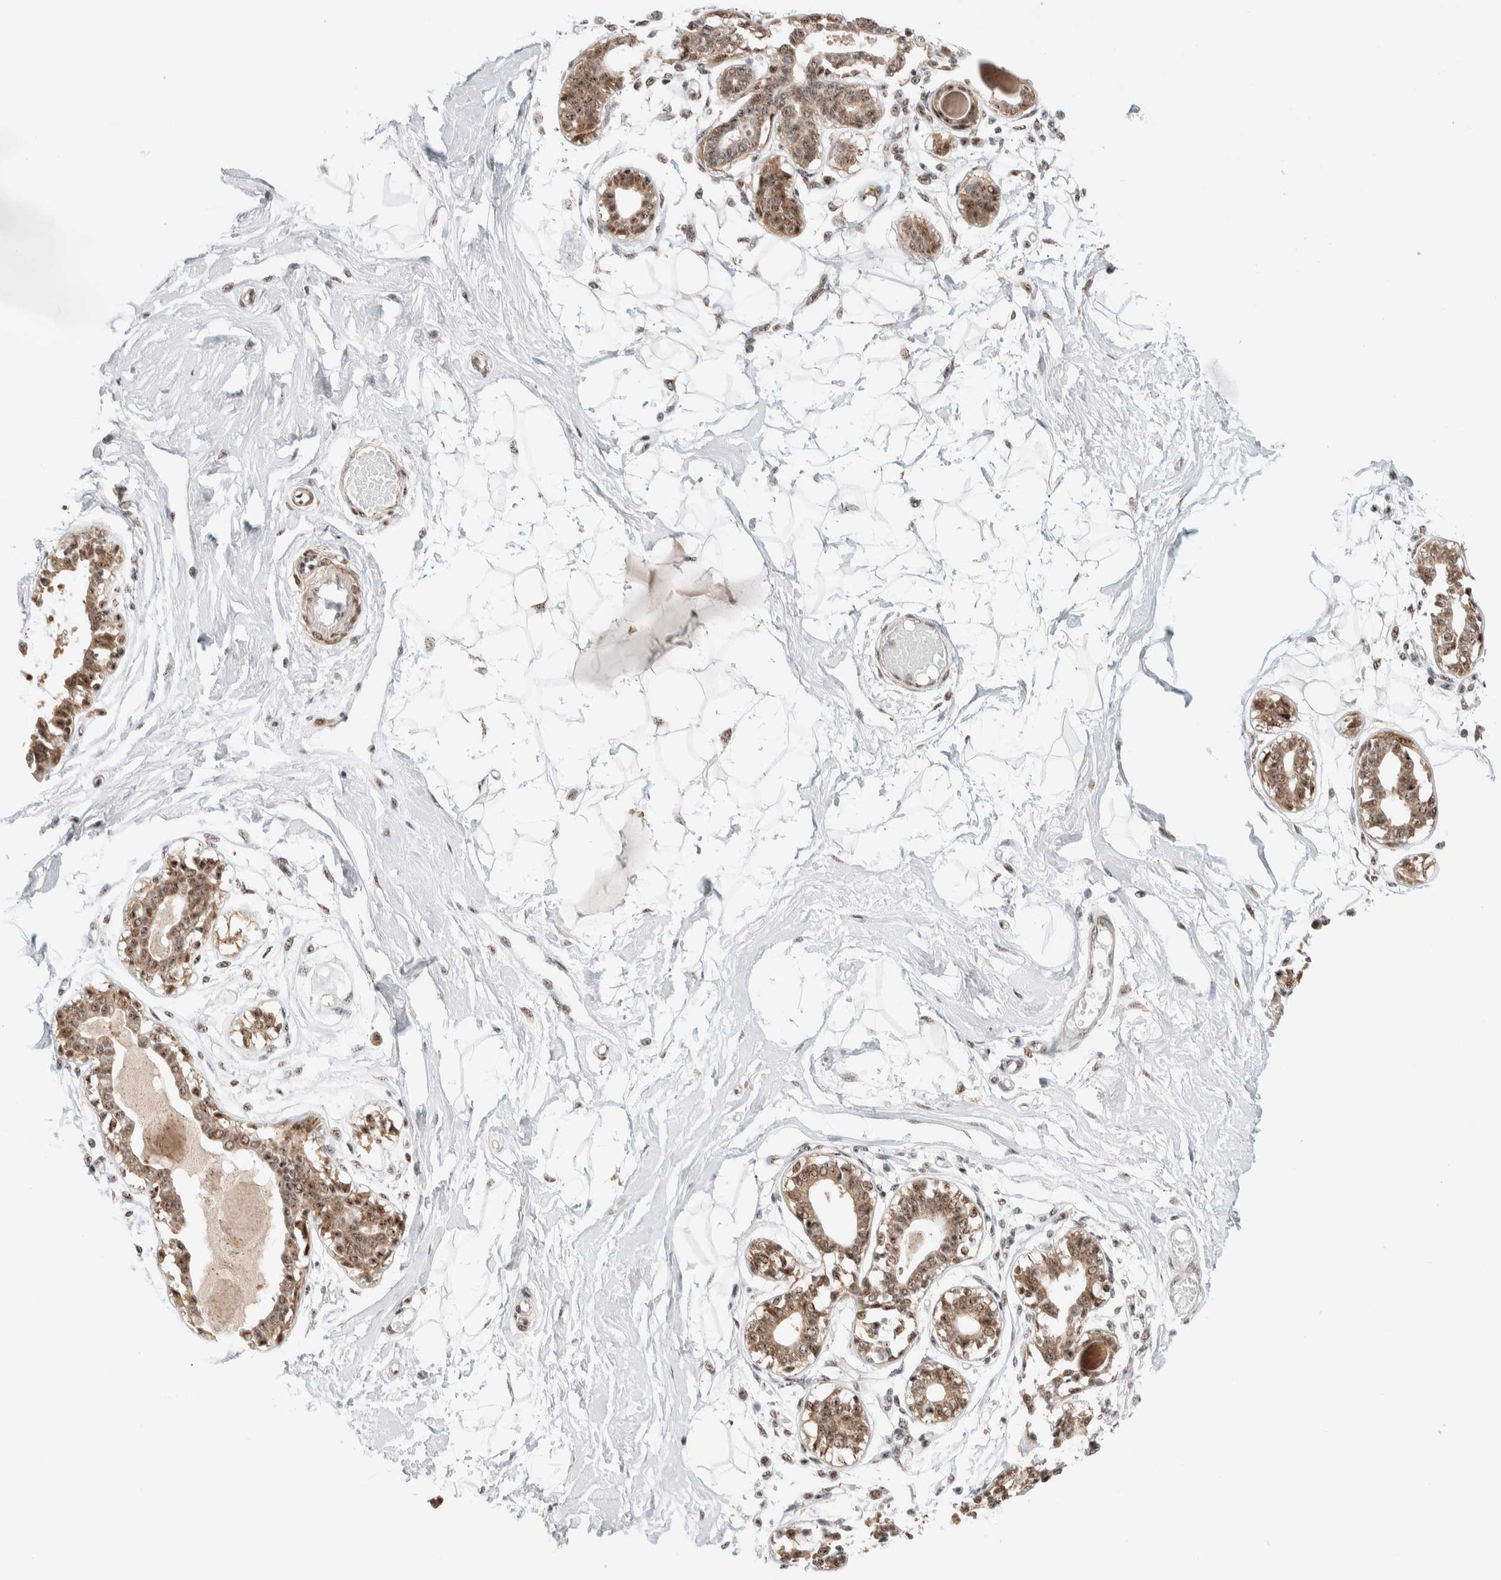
{"staining": {"intensity": "weak", "quantity": ">75%", "location": "nuclear"}, "tissue": "breast", "cell_type": "Adipocytes", "image_type": "normal", "snomed": [{"axis": "morphology", "description": "Normal tissue, NOS"}, {"axis": "topography", "description": "Breast"}], "caption": "A low amount of weak nuclear expression is present in about >75% of adipocytes in benign breast.", "gene": "ZNF695", "patient": {"sex": "female", "age": 45}}